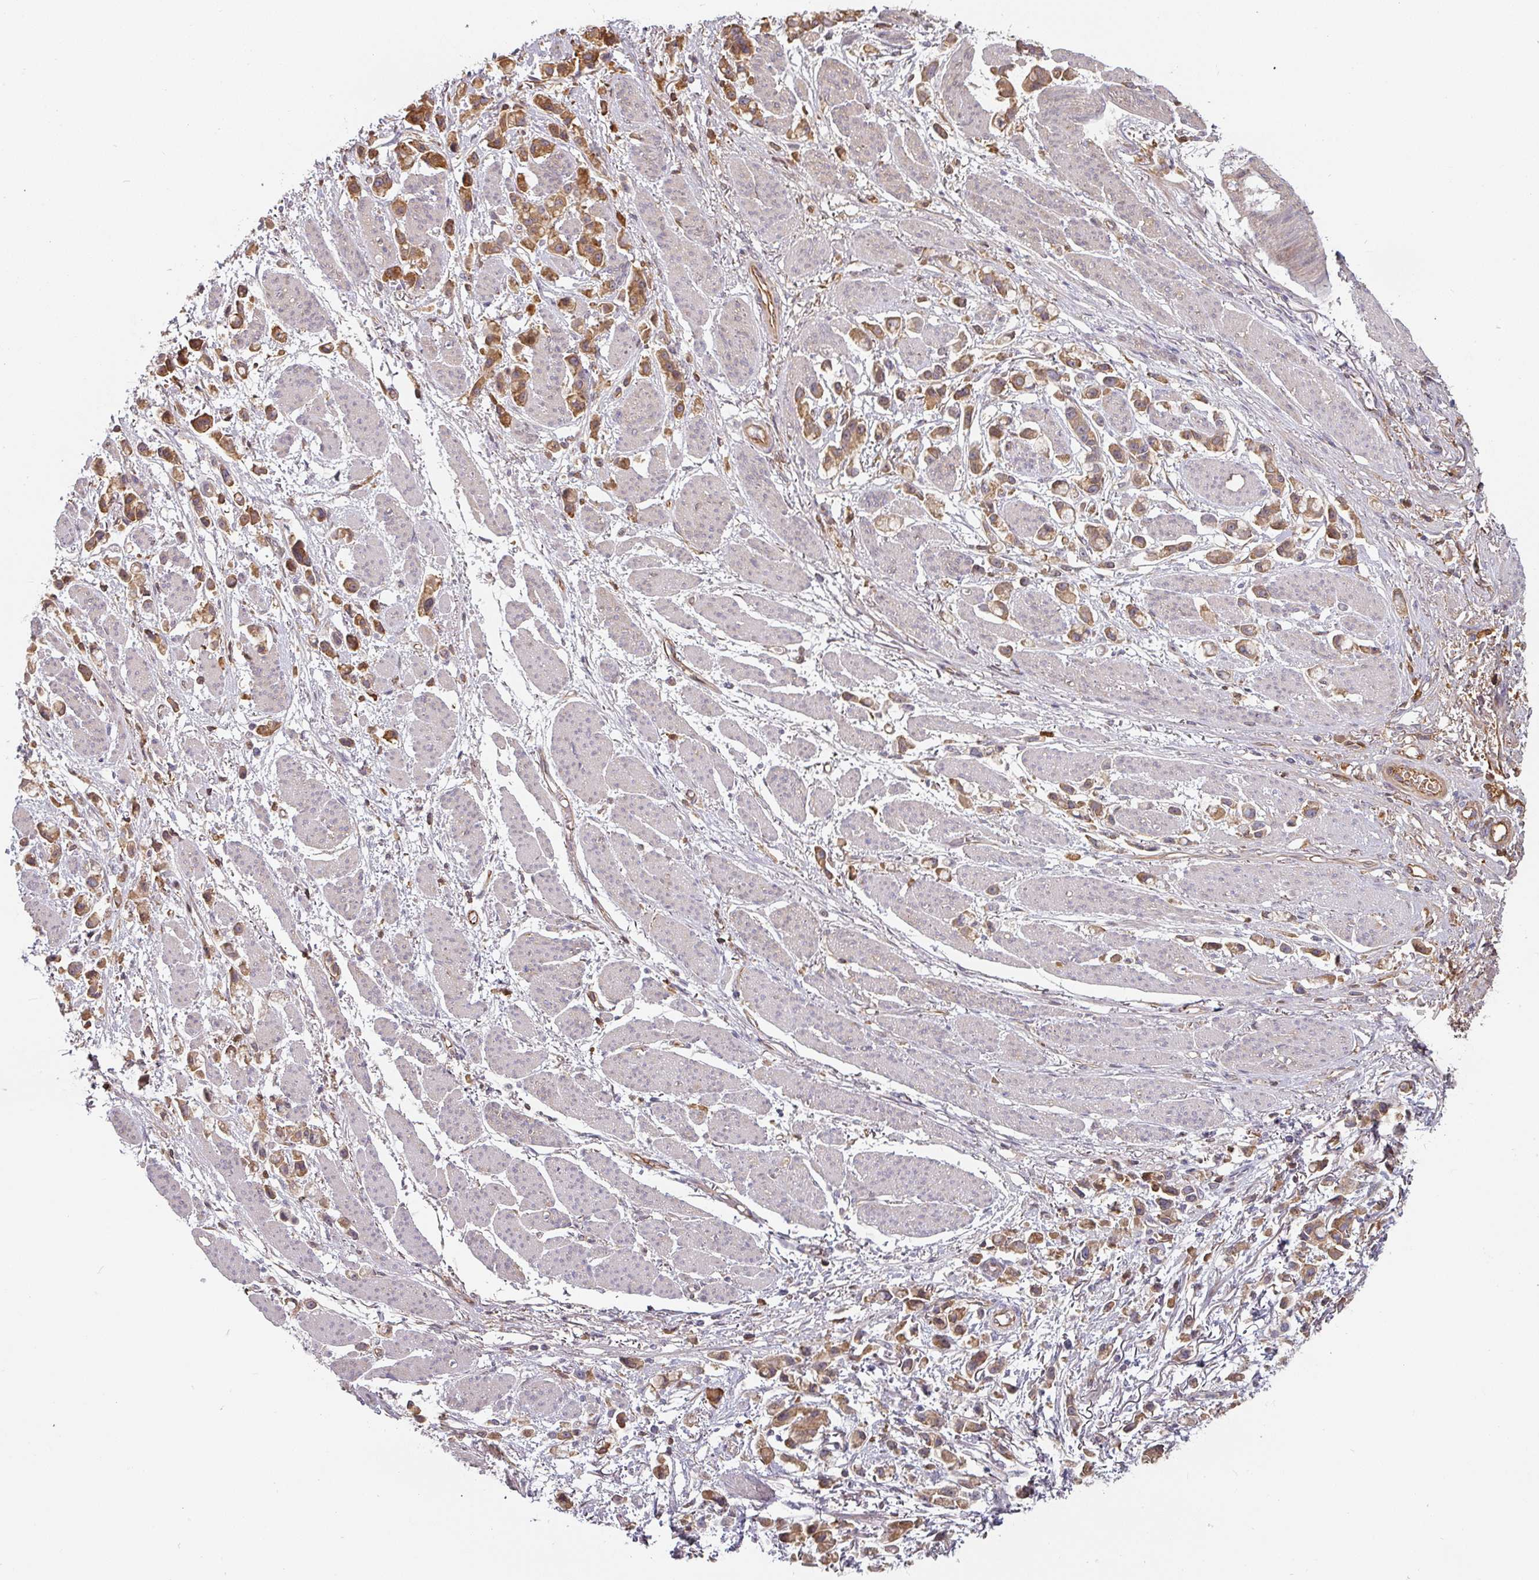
{"staining": {"intensity": "moderate", "quantity": ">75%", "location": "cytoplasmic/membranous"}, "tissue": "stomach cancer", "cell_type": "Tumor cells", "image_type": "cancer", "snomed": [{"axis": "morphology", "description": "Adenocarcinoma, NOS"}, {"axis": "topography", "description": "Stomach"}], "caption": "Tumor cells exhibit medium levels of moderate cytoplasmic/membranous positivity in about >75% of cells in stomach cancer. (DAB (3,3'-diaminobenzidine) = brown stain, brightfield microscopy at high magnification).", "gene": "CEP78", "patient": {"sex": "female", "age": 81}}